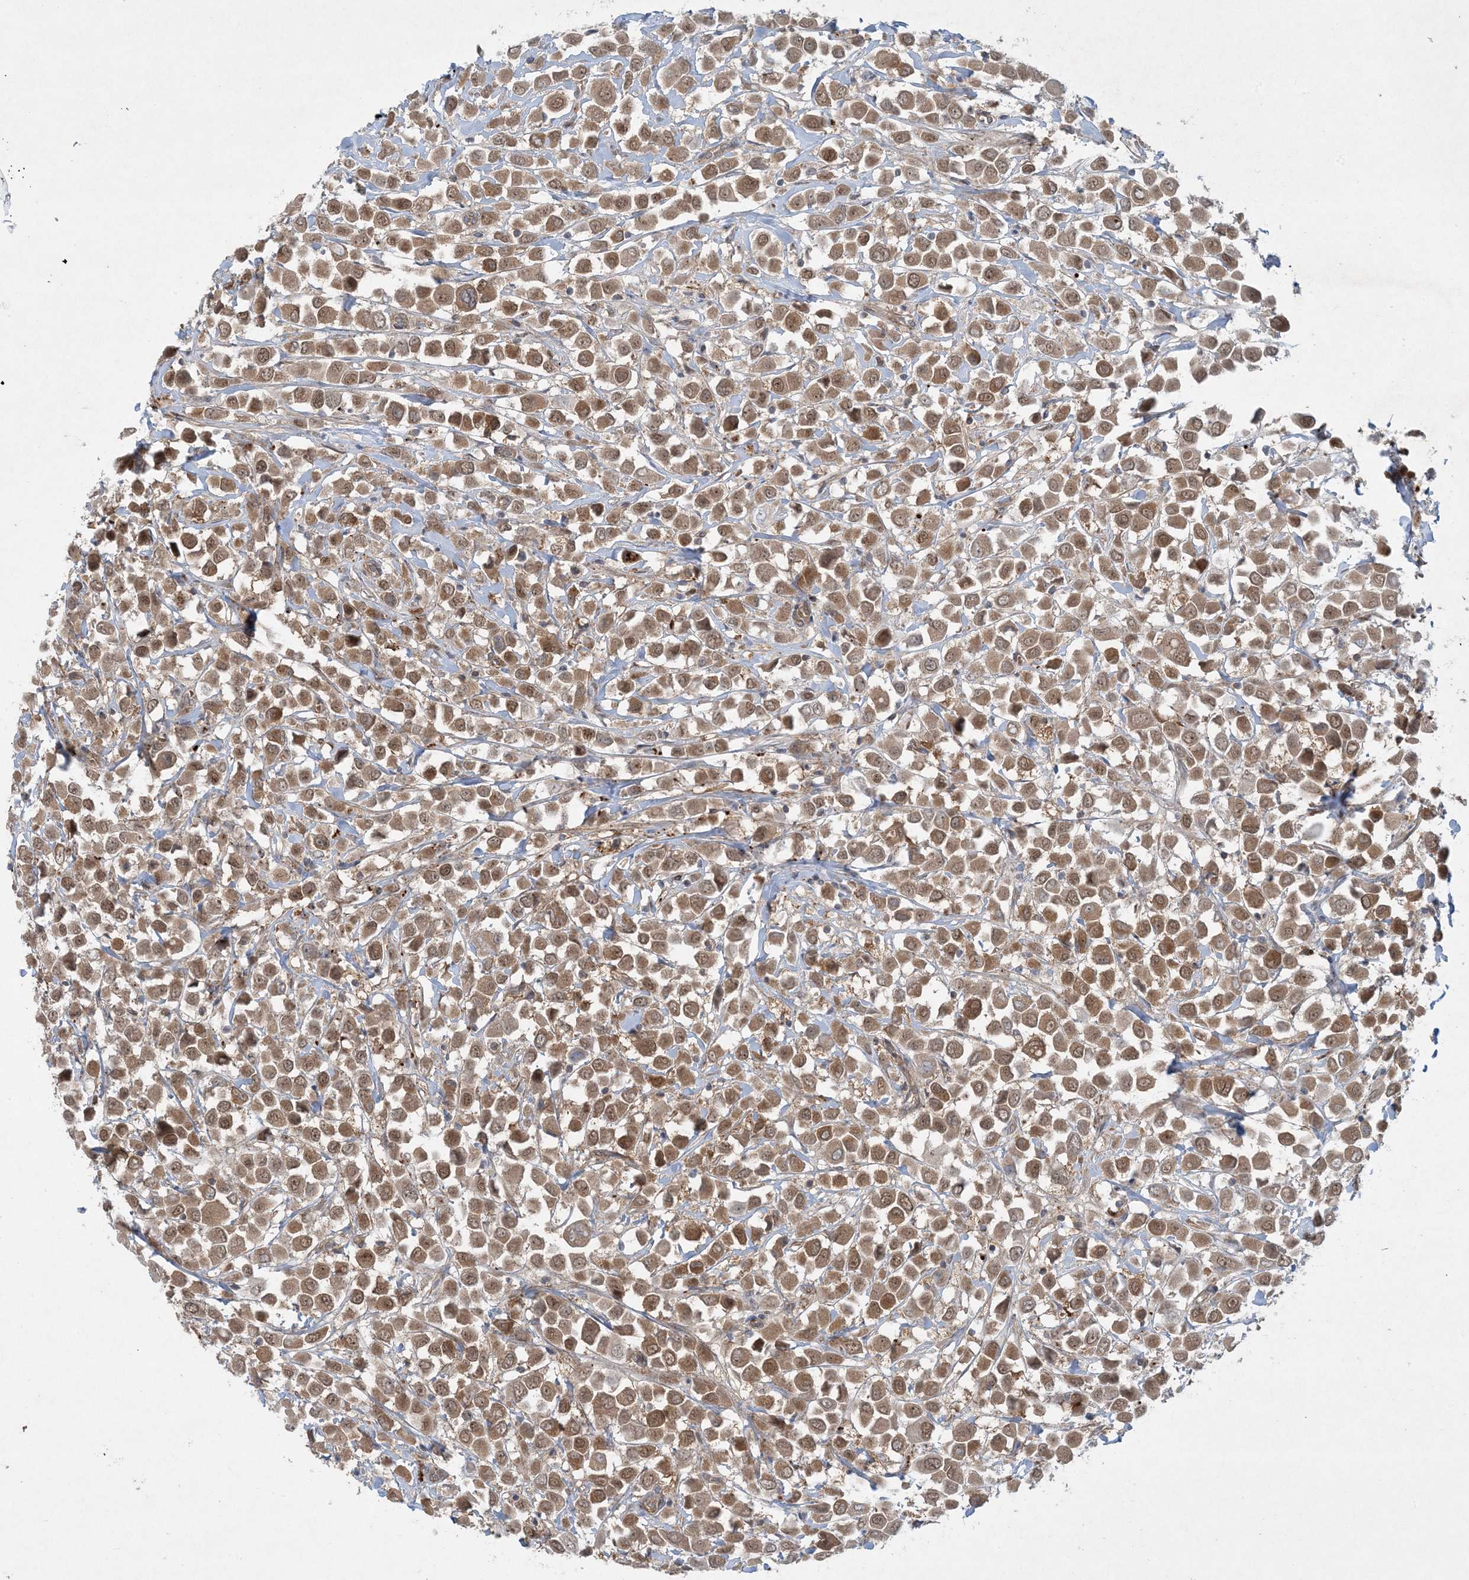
{"staining": {"intensity": "moderate", "quantity": ">75%", "location": "cytoplasmic/membranous,nuclear"}, "tissue": "breast cancer", "cell_type": "Tumor cells", "image_type": "cancer", "snomed": [{"axis": "morphology", "description": "Duct carcinoma"}, {"axis": "topography", "description": "Breast"}], "caption": "Immunohistochemistry (IHC) of human breast intraductal carcinoma shows medium levels of moderate cytoplasmic/membranous and nuclear expression in about >75% of tumor cells. (DAB IHC, brown staining for protein, blue staining for nuclei).", "gene": "STAM2", "patient": {"sex": "female", "age": 61}}